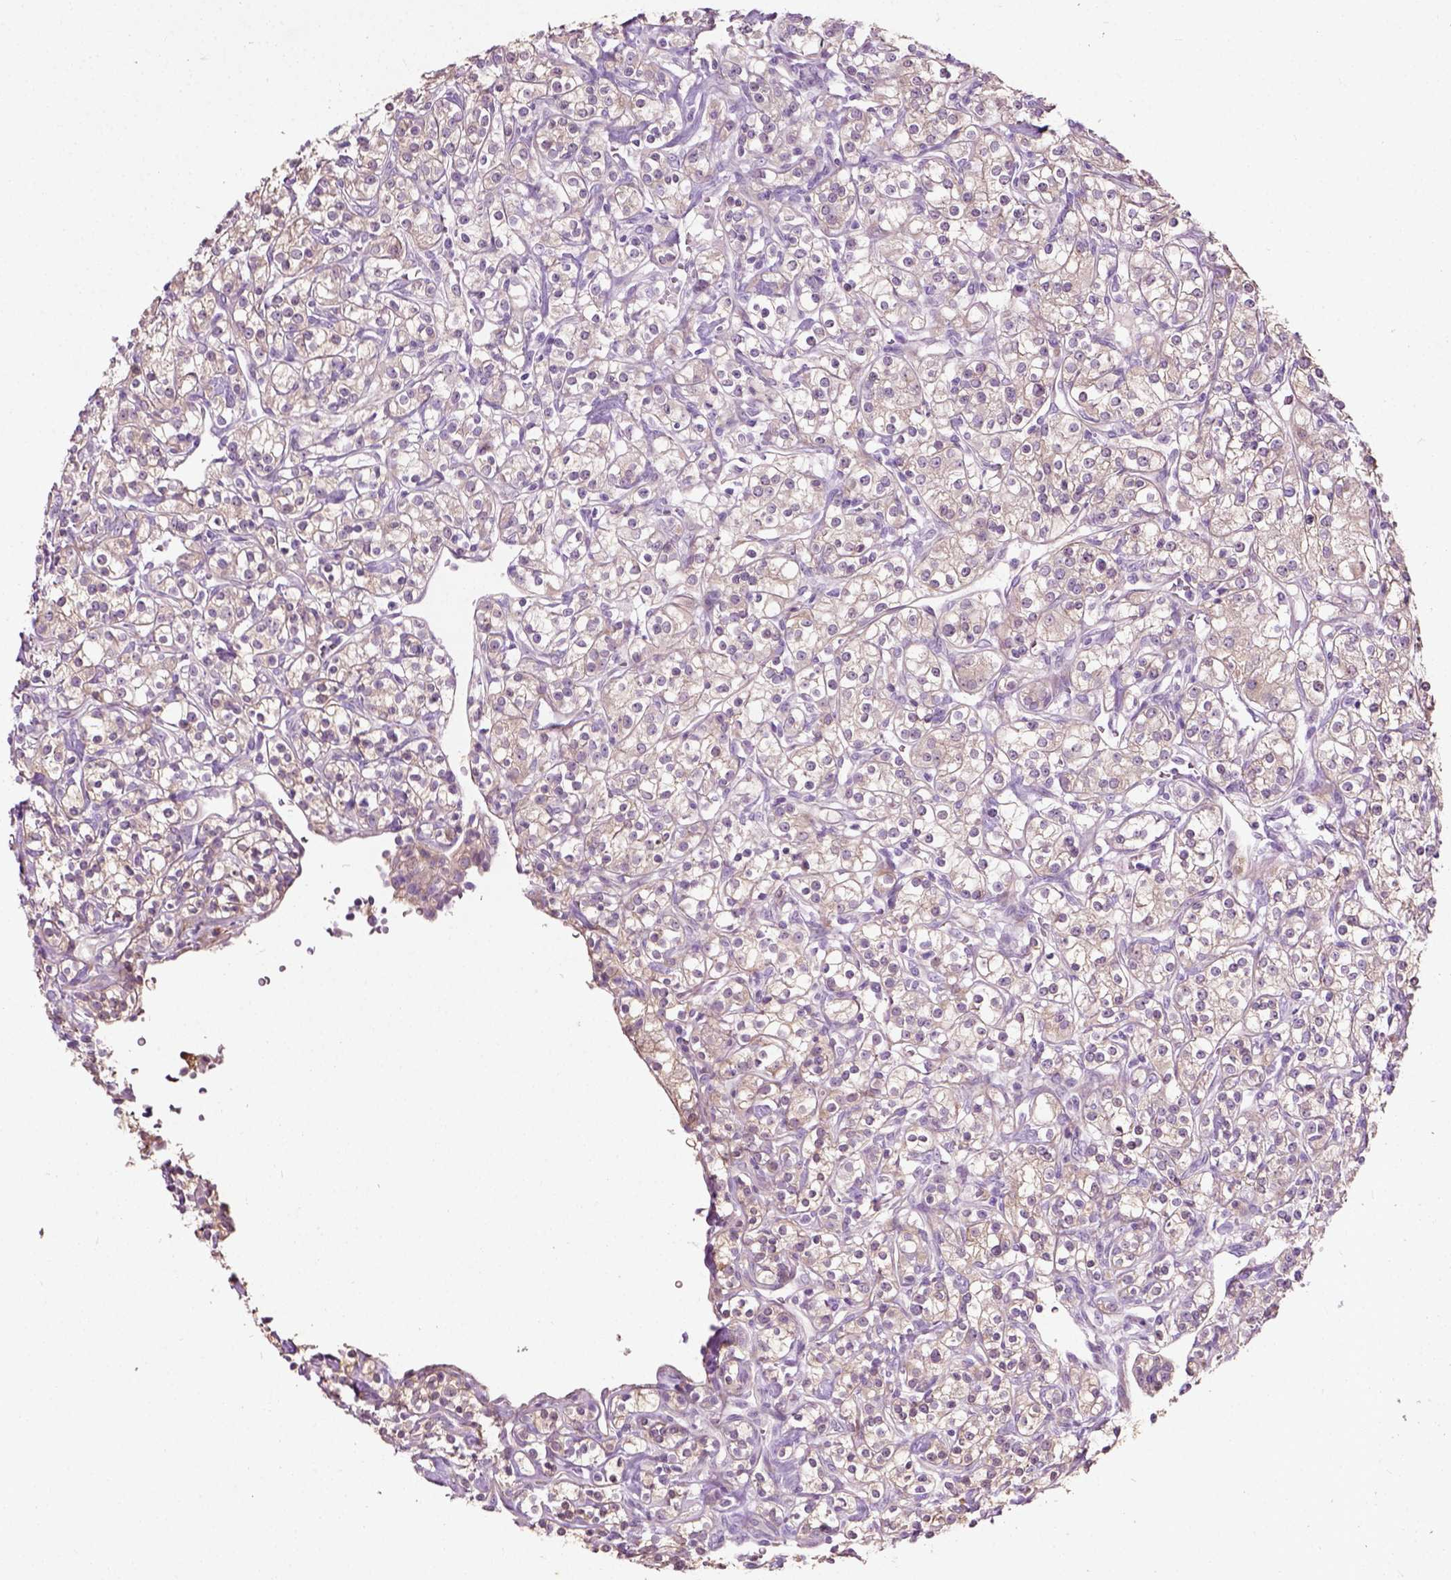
{"staining": {"intensity": "weak", "quantity": ">75%", "location": "cytoplasmic/membranous"}, "tissue": "renal cancer", "cell_type": "Tumor cells", "image_type": "cancer", "snomed": [{"axis": "morphology", "description": "Adenocarcinoma, NOS"}, {"axis": "topography", "description": "Kidney"}], "caption": "Protein staining of adenocarcinoma (renal) tissue exhibits weak cytoplasmic/membranous expression in approximately >75% of tumor cells.", "gene": "PKP3", "patient": {"sex": "male", "age": 77}}